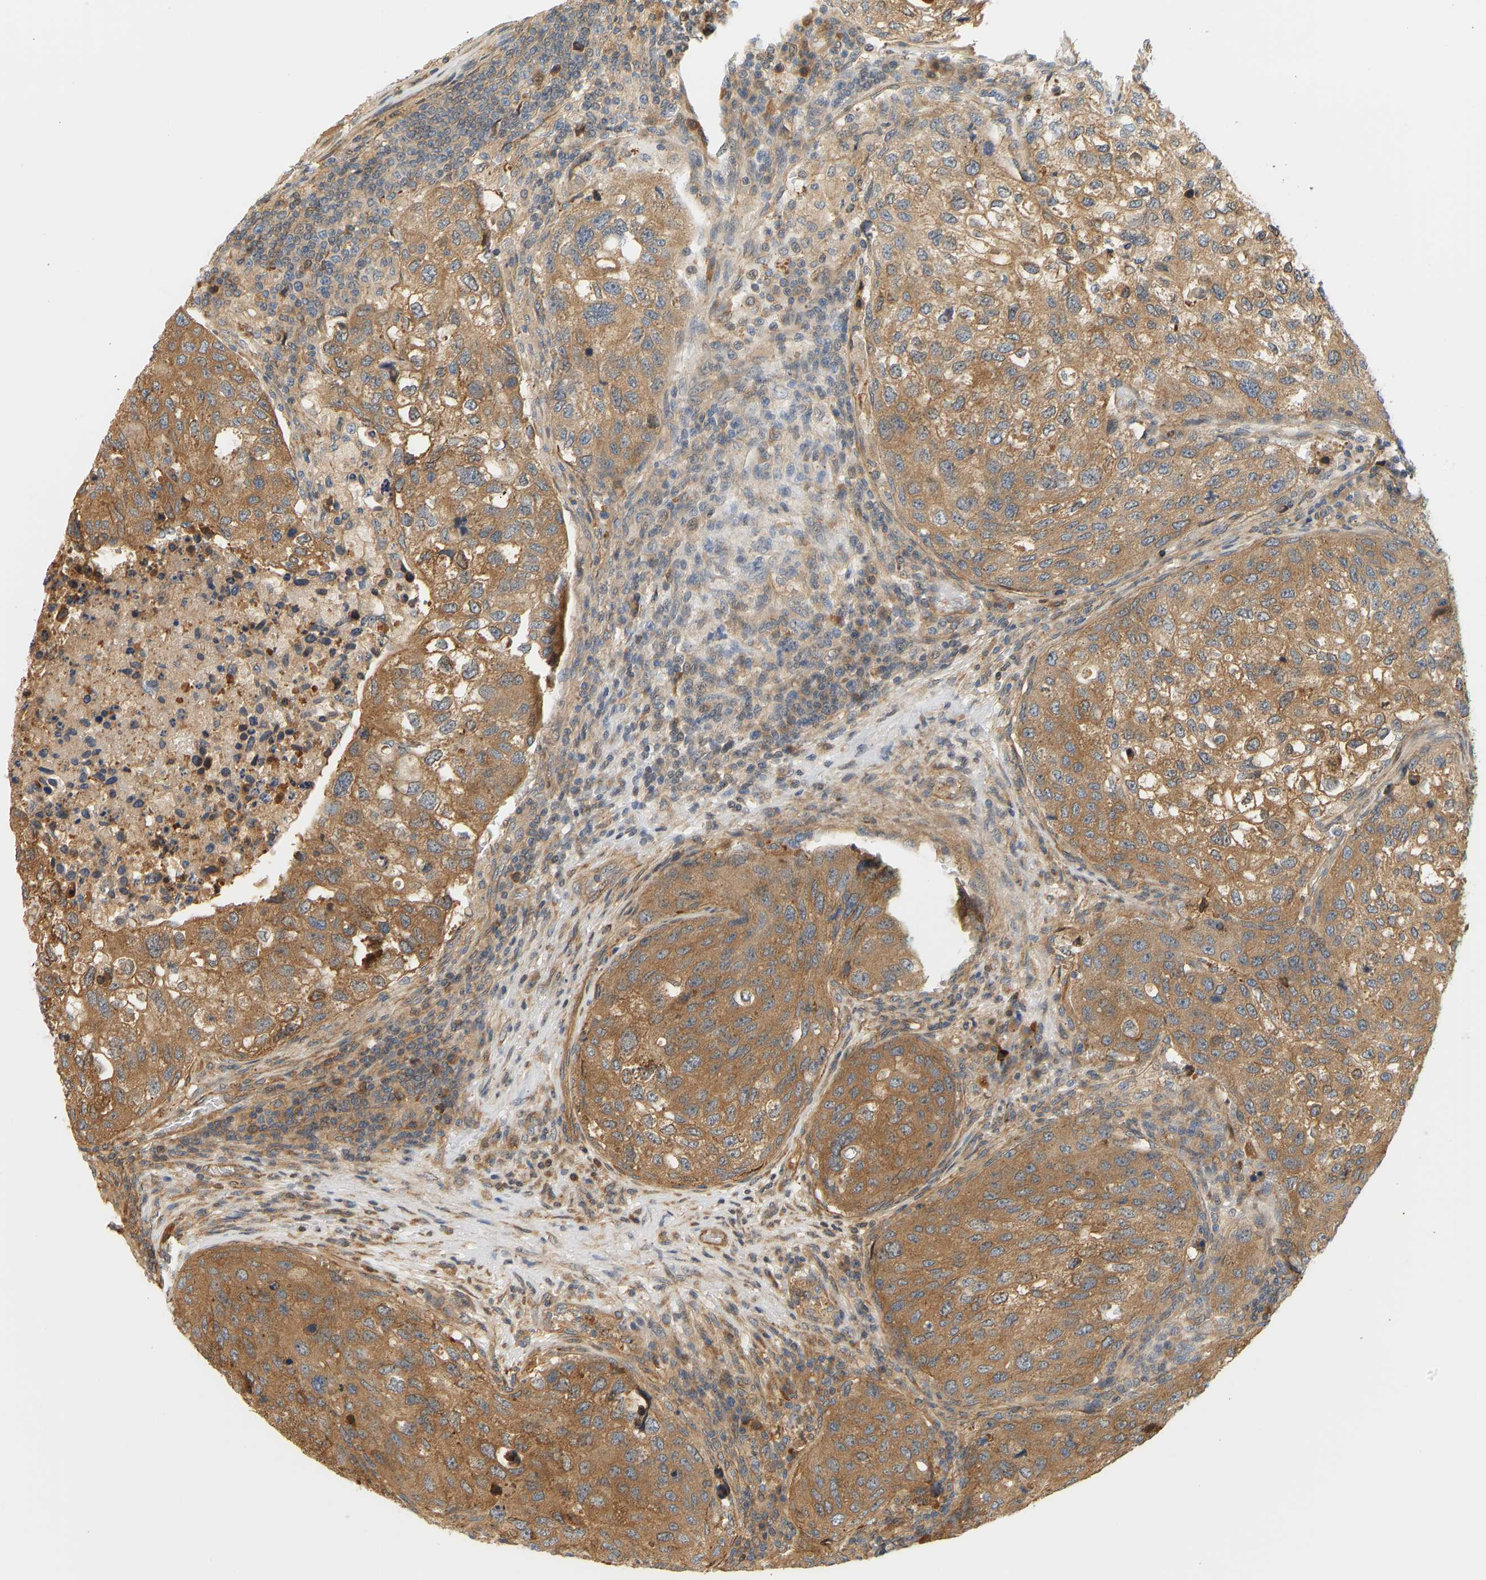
{"staining": {"intensity": "moderate", "quantity": ">75%", "location": "cytoplasmic/membranous"}, "tissue": "urothelial cancer", "cell_type": "Tumor cells", "image_type": "cancer", "snomed": [{"axis": "morphology", "description": "Urothelial carcinoma, High grade"}, {"axis": "topography", "description": "Lymph node"}, {"axis": "topography", "description": "Urinary bladder"}], "caption": "An immunohistochemistry image of tumor tissue is shown. Protein staining in brown labels moderate cytoplasmic/membranous positivity in urothelial carcinoma (high-grade) within tumor cells.", "gene": "CEP57", "patient": {"sex": "male", "age": 51}}